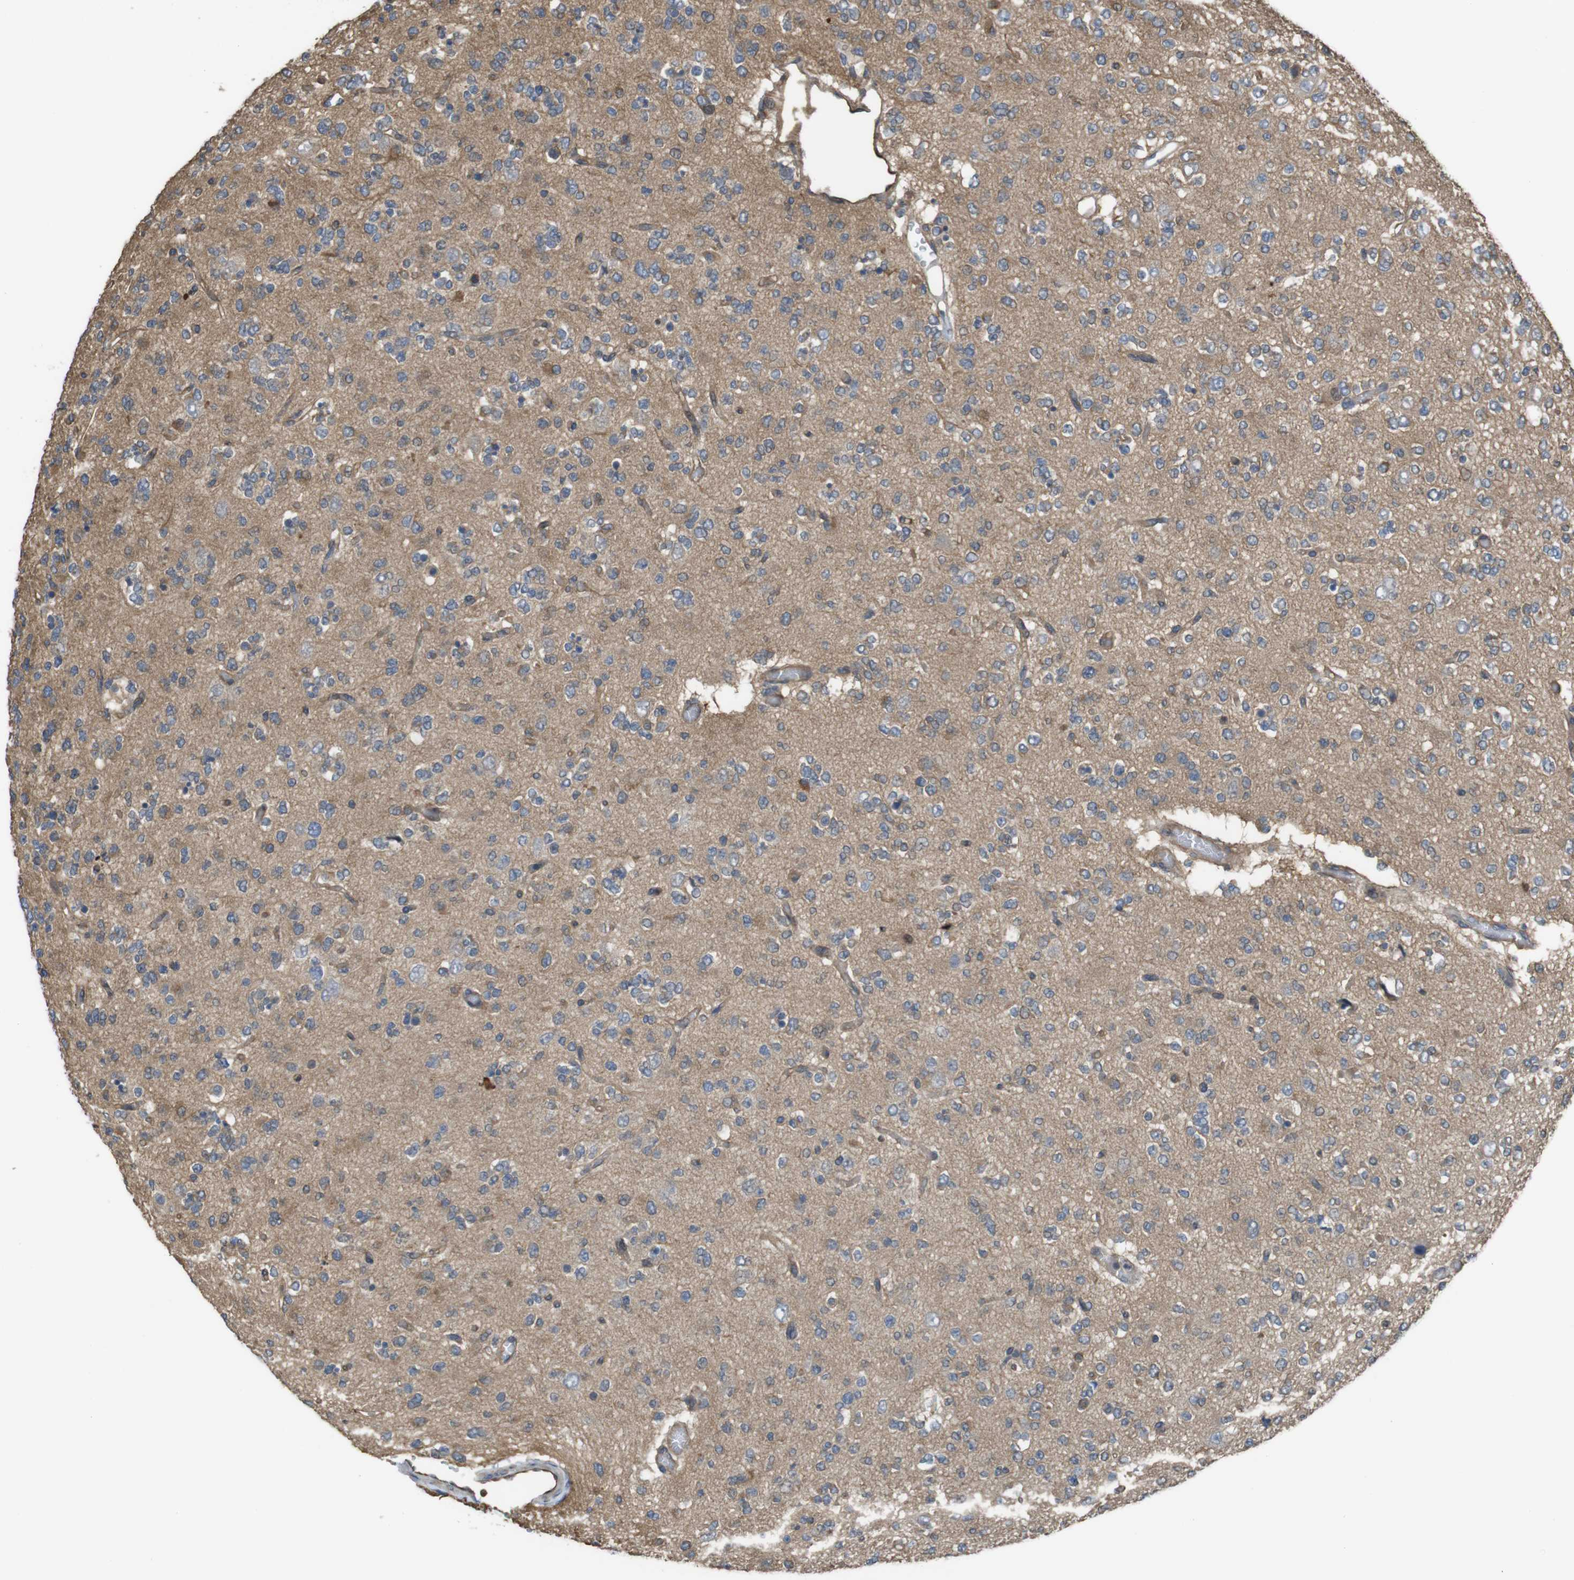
{"staining": {"intensity": "negative", "quantity": "none", "location": "none"}, "tissue": "glioma", "cell_type": "Tumor cells", "image_type": "cancer", "snomed": [{"axis": "morphology", "description": "Glioma, malignant, Low grade"}, {"axis": "topography", "description": "Brain"}], "caption": "Tumor cells are negative for protein expression in human malignant low-grade glioma.", "gene": "ARHGDIA", "patient": {"sex": "male", "age": 38}}